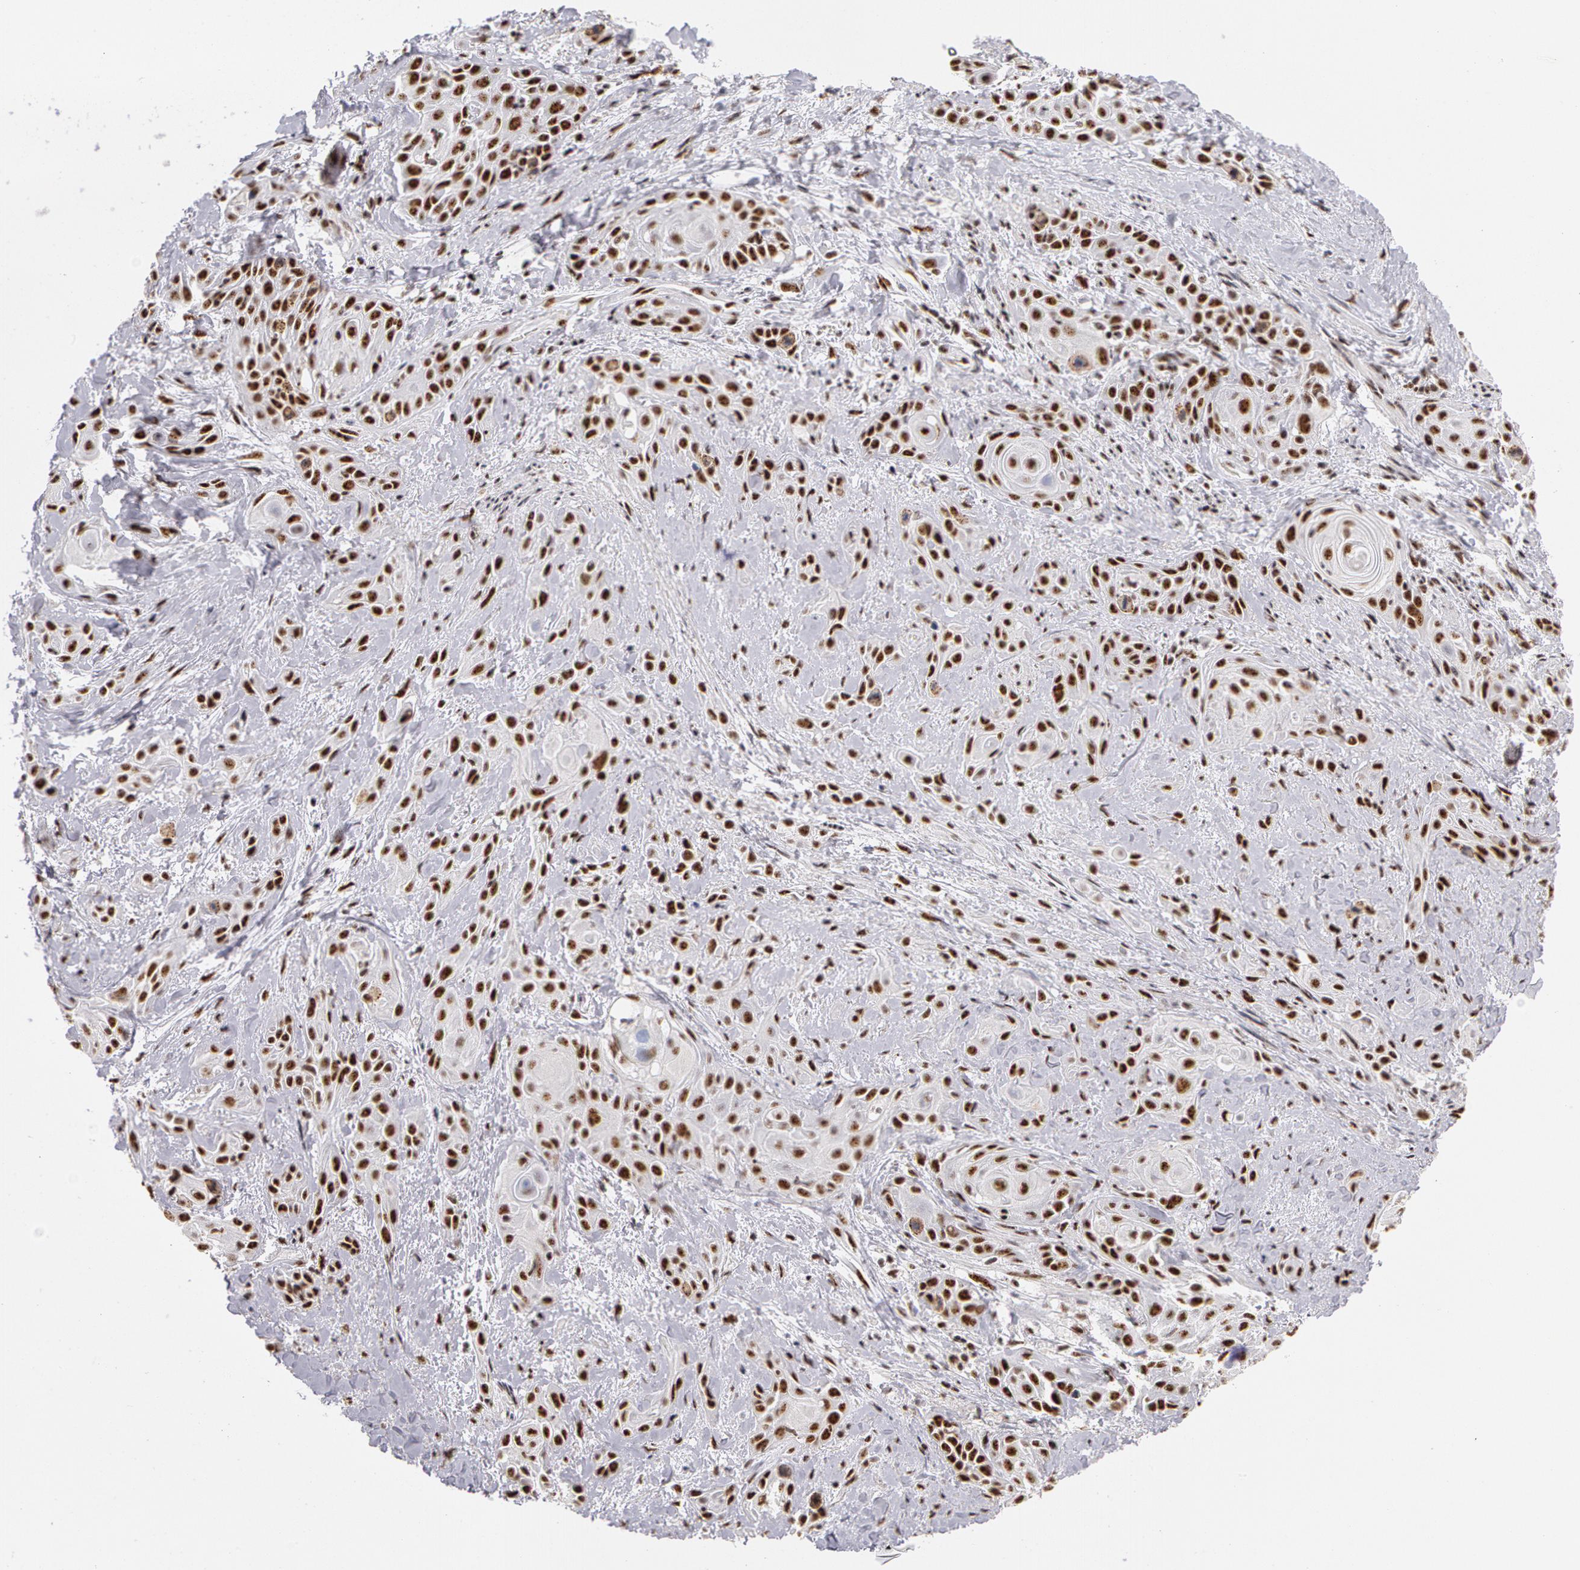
{"staining": {"intensity": "moderate", "quantity": ">75%", "location": "nuclear"}, "tissue": "skin cancer", "cell_type": "Tumor cells", "image_type": "cancer", "snomed": [{"axis": "morphology", "description": "Squamous cell carcinoma, NOS"}, {"axis": "topography", "description": "Skin"}, {"axis": "topography", "description": "Anal"}], "caption": "A brown stain labels moderate nuclear expression of a protein in skin cancer (squamous cell carcinoma) tumor cells.", "gene": "PNN", "patient": {"sex": "male", "age": 64}}